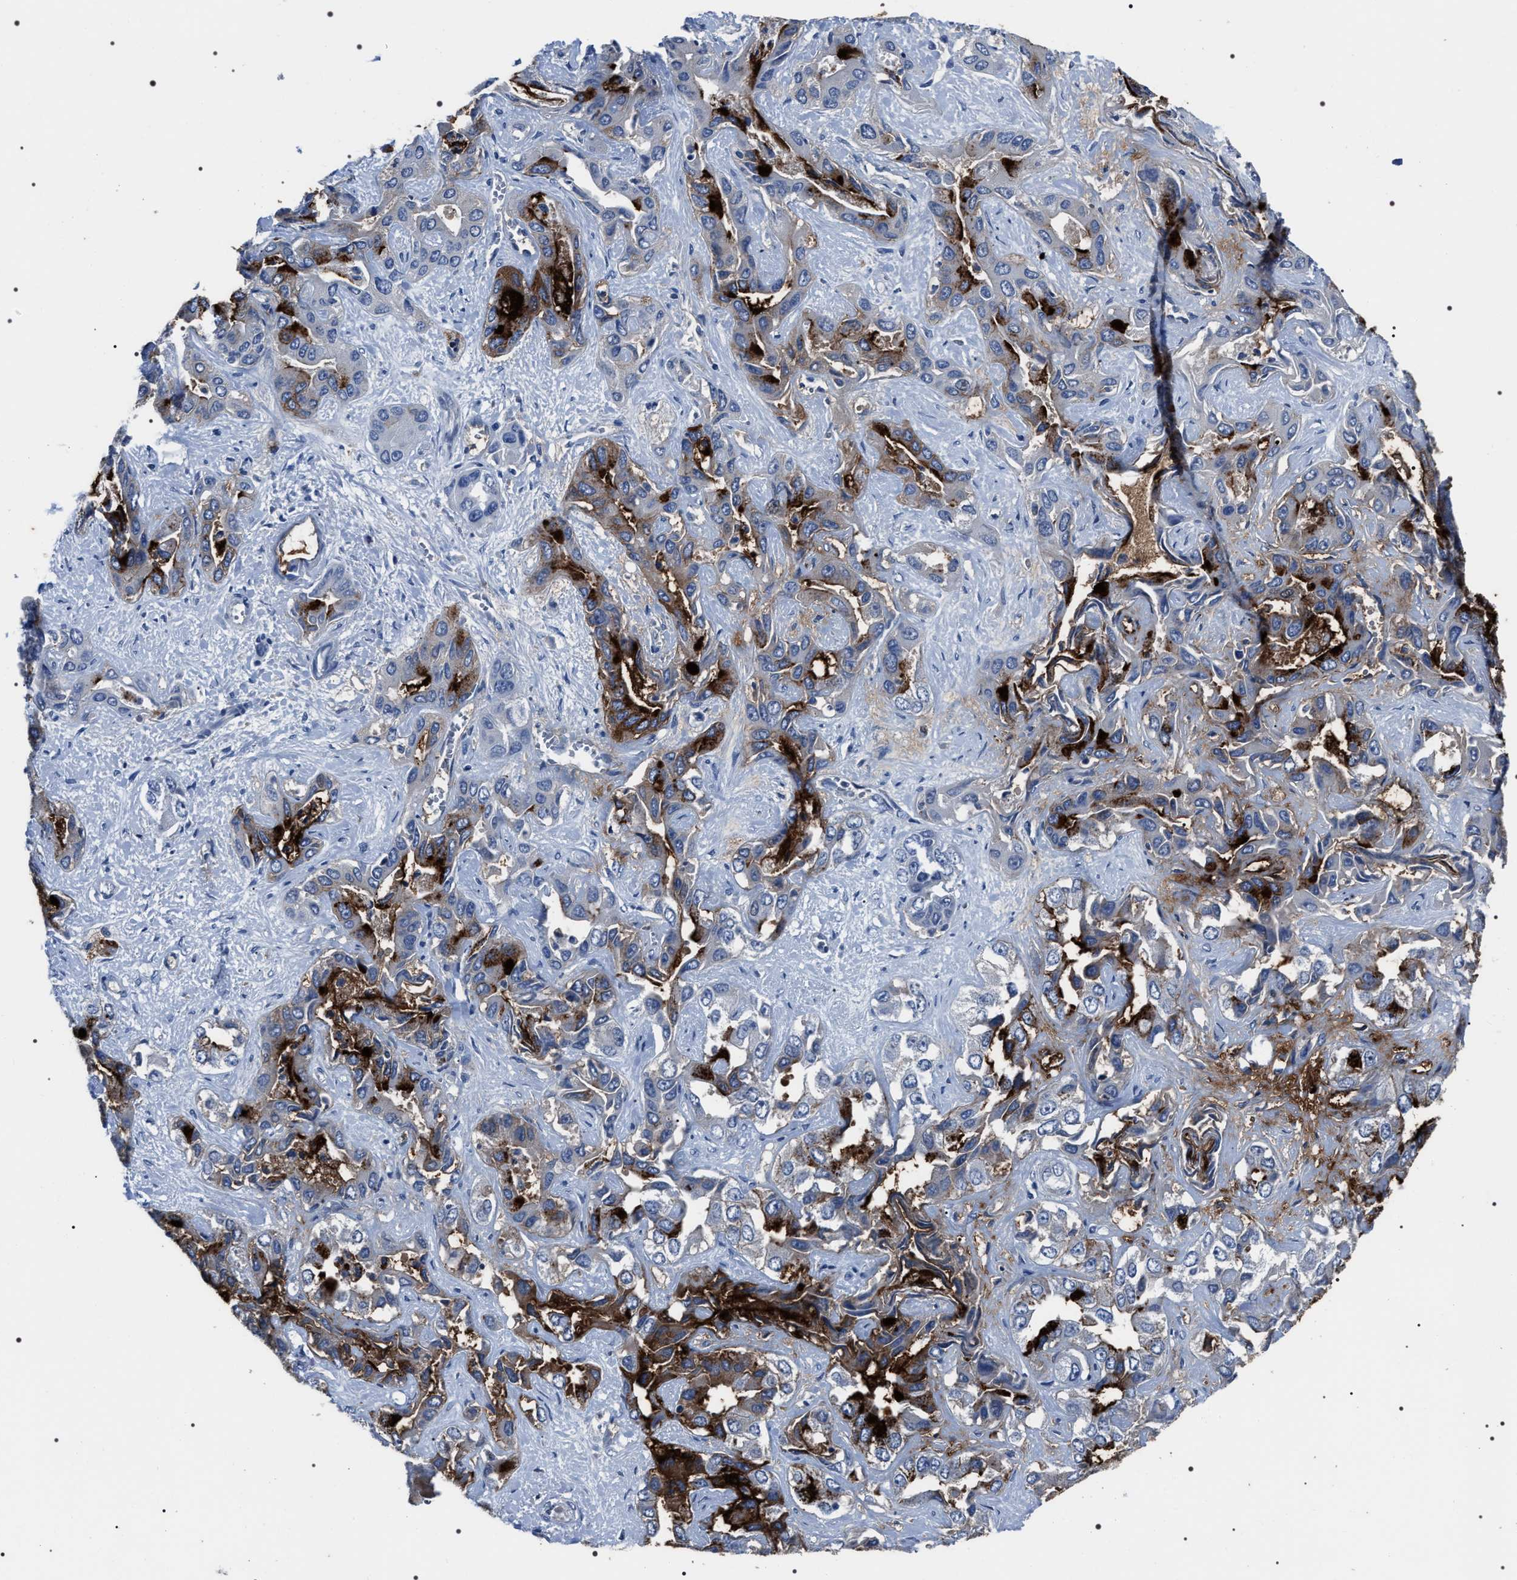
{"staining": {"intensity": "moderate", "quantity": "25%-75%", "location": "cytoplasmic/membranous"}, "tissue": "liver cancer", "cell_type": "Tumor cells", "image_type": "cancer", "snomed": [{"axis": "morphology", "description": "Cholangiocarcinoma"}, {"axis": "topography", "description": "Liver"}], "caption": "This micrograph displays liver cholangiocarcinoma stained with IHC to label a protein in brown. The cytoplasmic/membranous of tumor cells show moderate positivity for the protein. Nuclei are counter-stained blue.", "gene": "TRIM54", "patient": {"sex": "female", "age": 52}}